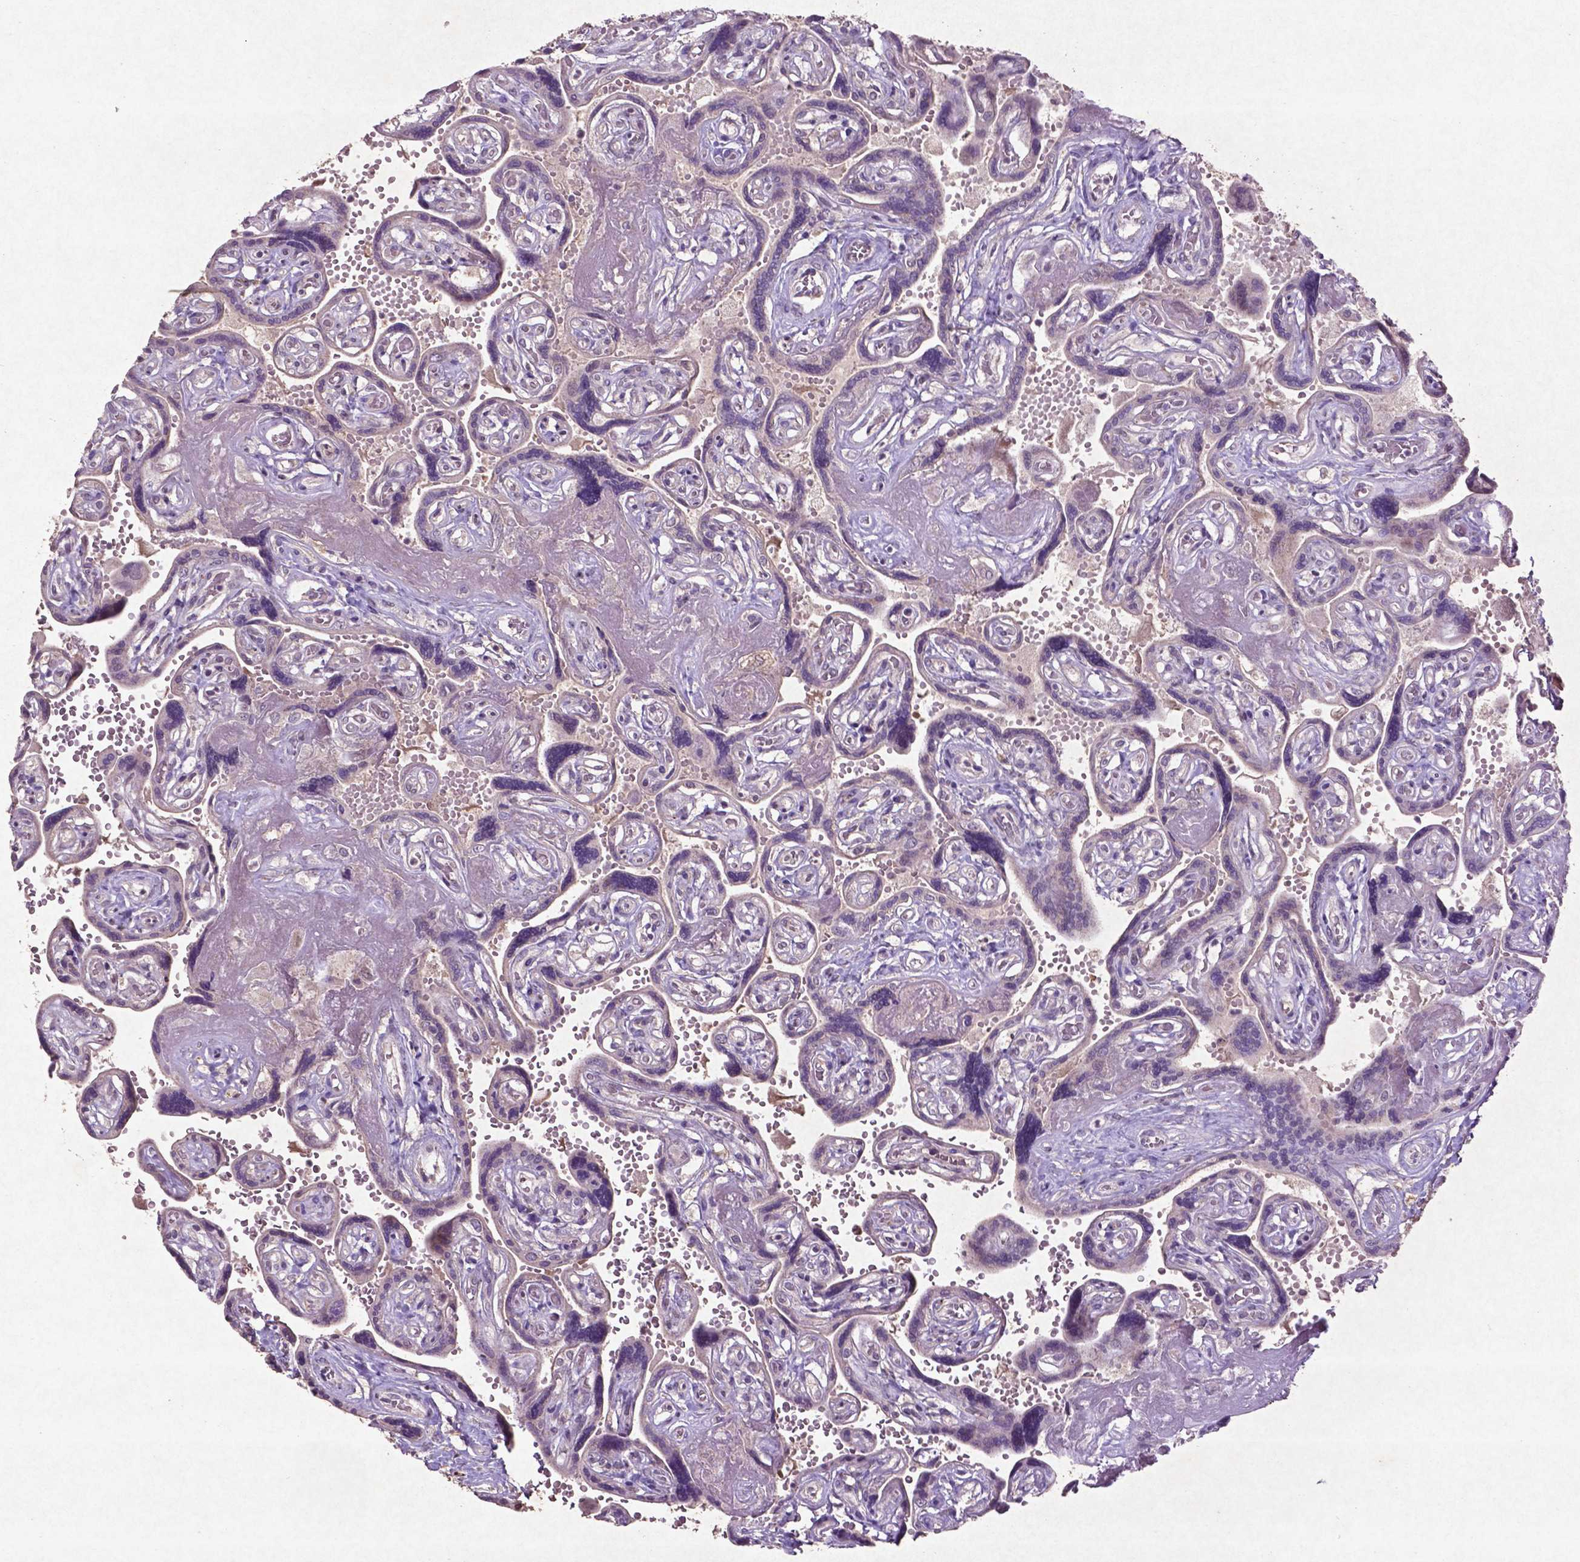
{"staining": {"intensity": "moderate", "quantity": ">75%", "location": "cytoplasmic/membranous"}, "tissue": "placenta", "cell_type": "Decidual cells", "image_type": "normal", "snomed": [{"axis": "morphology", "description": "Normal tissue, NOS"}, {"axis": "topography", "description": "Placenta"}], "caption": "Immunohistochemical staining of benign human placenta reveals moderate cytoplasmic/membranous protein positivity in approximately >75% of decidual cells.", "gene": "MTOR", "patient": {"sex": "female", "age": 32}}